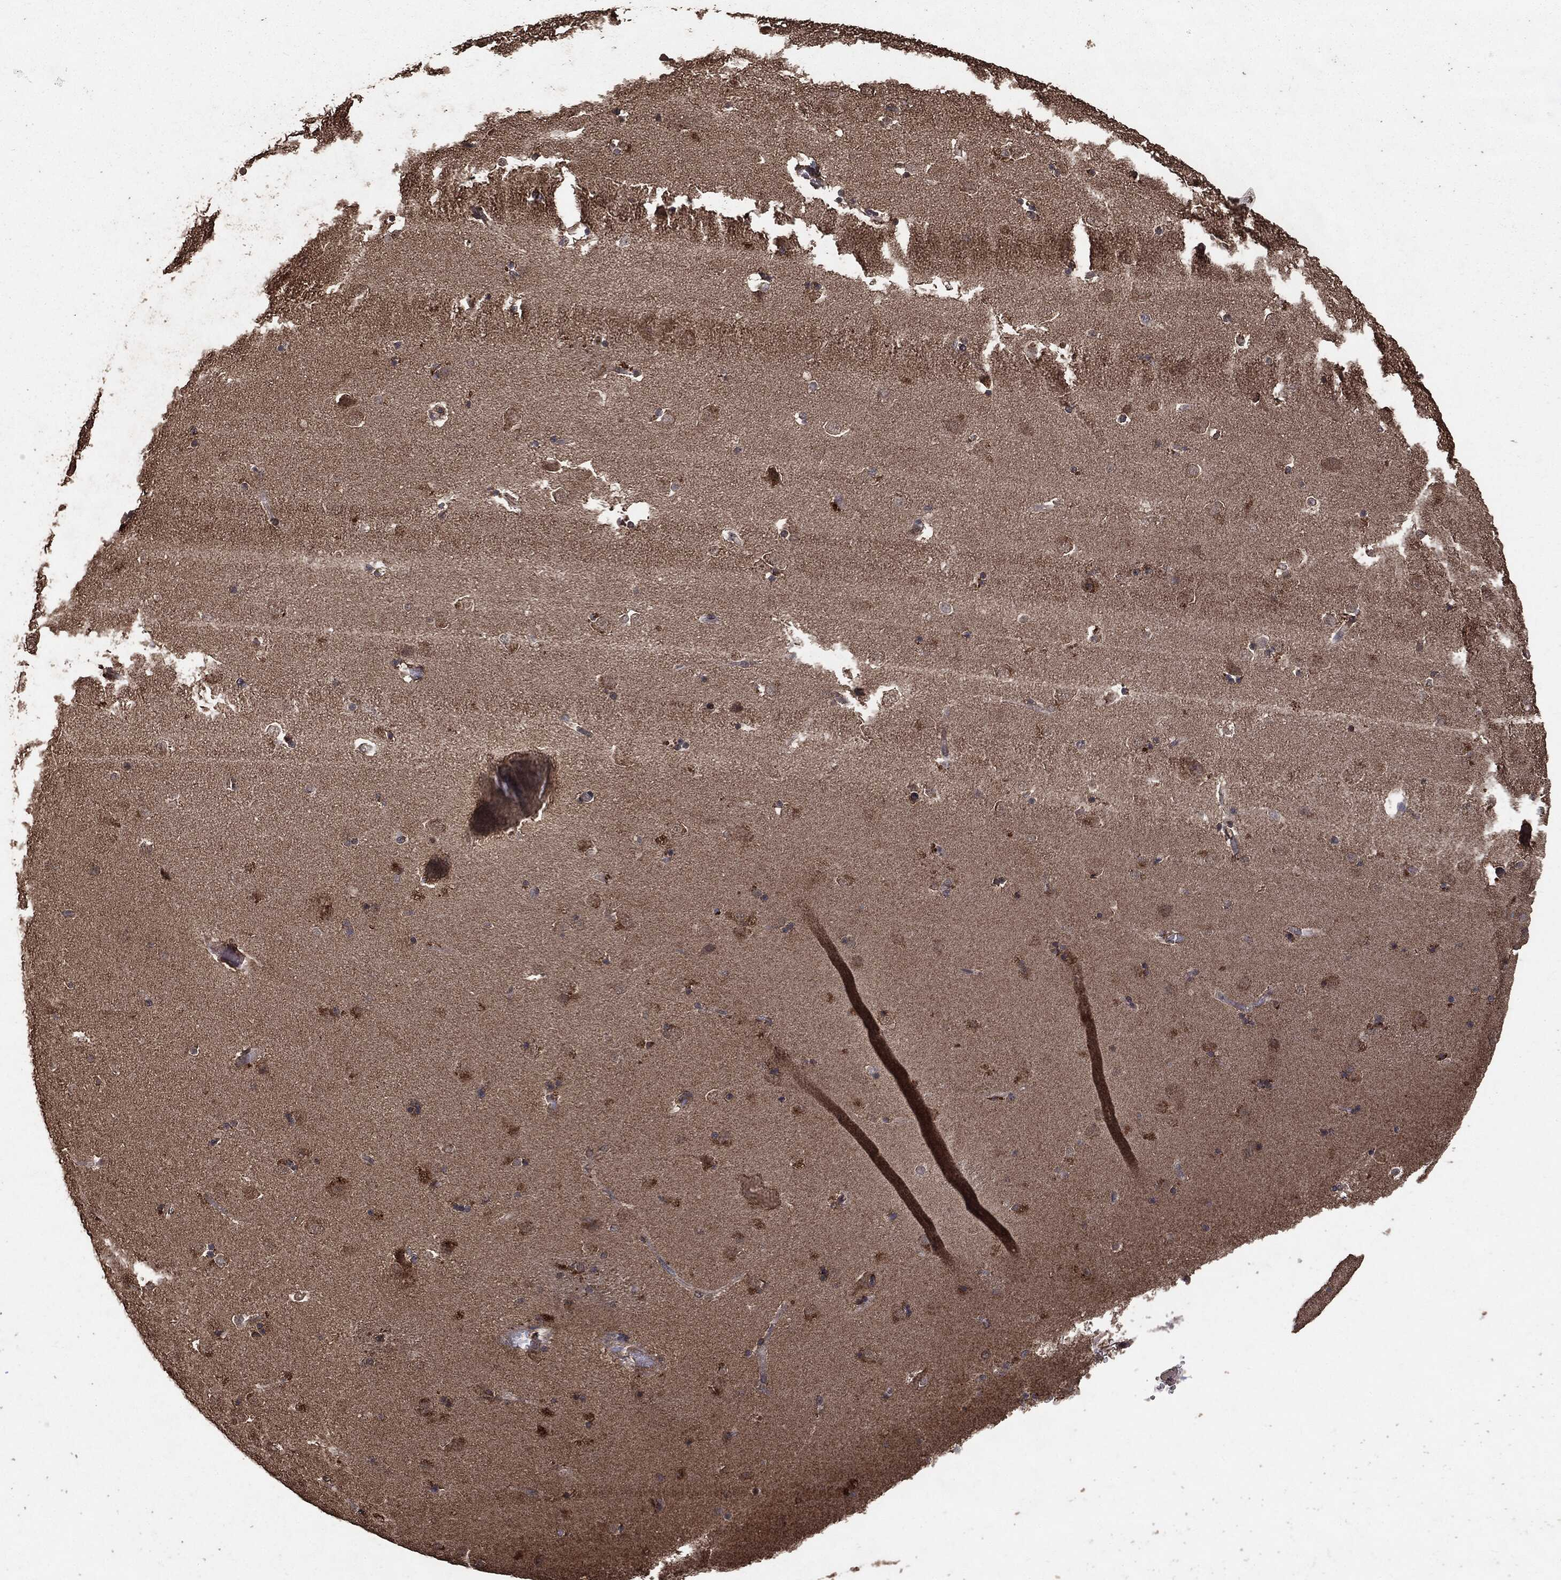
{"staining": {"intensity": "moderate", "quantity": "<25%", "location": "cytoplasmic/membranous"}, "tissue": "caudate", "cell_type": "Glial cells", "image_type": "normal", "snomed": [{"axis": "morphology", "description": "Normal tissue, NOS"}, {"axis": "topography", "description": "Lateral ventricle wall"}], "caption": "Immunohistochemistry (IHC) histopathology image of normal caudate stained for a protein (brown), which demonstrates low levels of moderate cytoplasmic/membranous staining in about <25% of glial cells.", "gene": "NME1", "patient": {"sex": "male", "age": 51}}